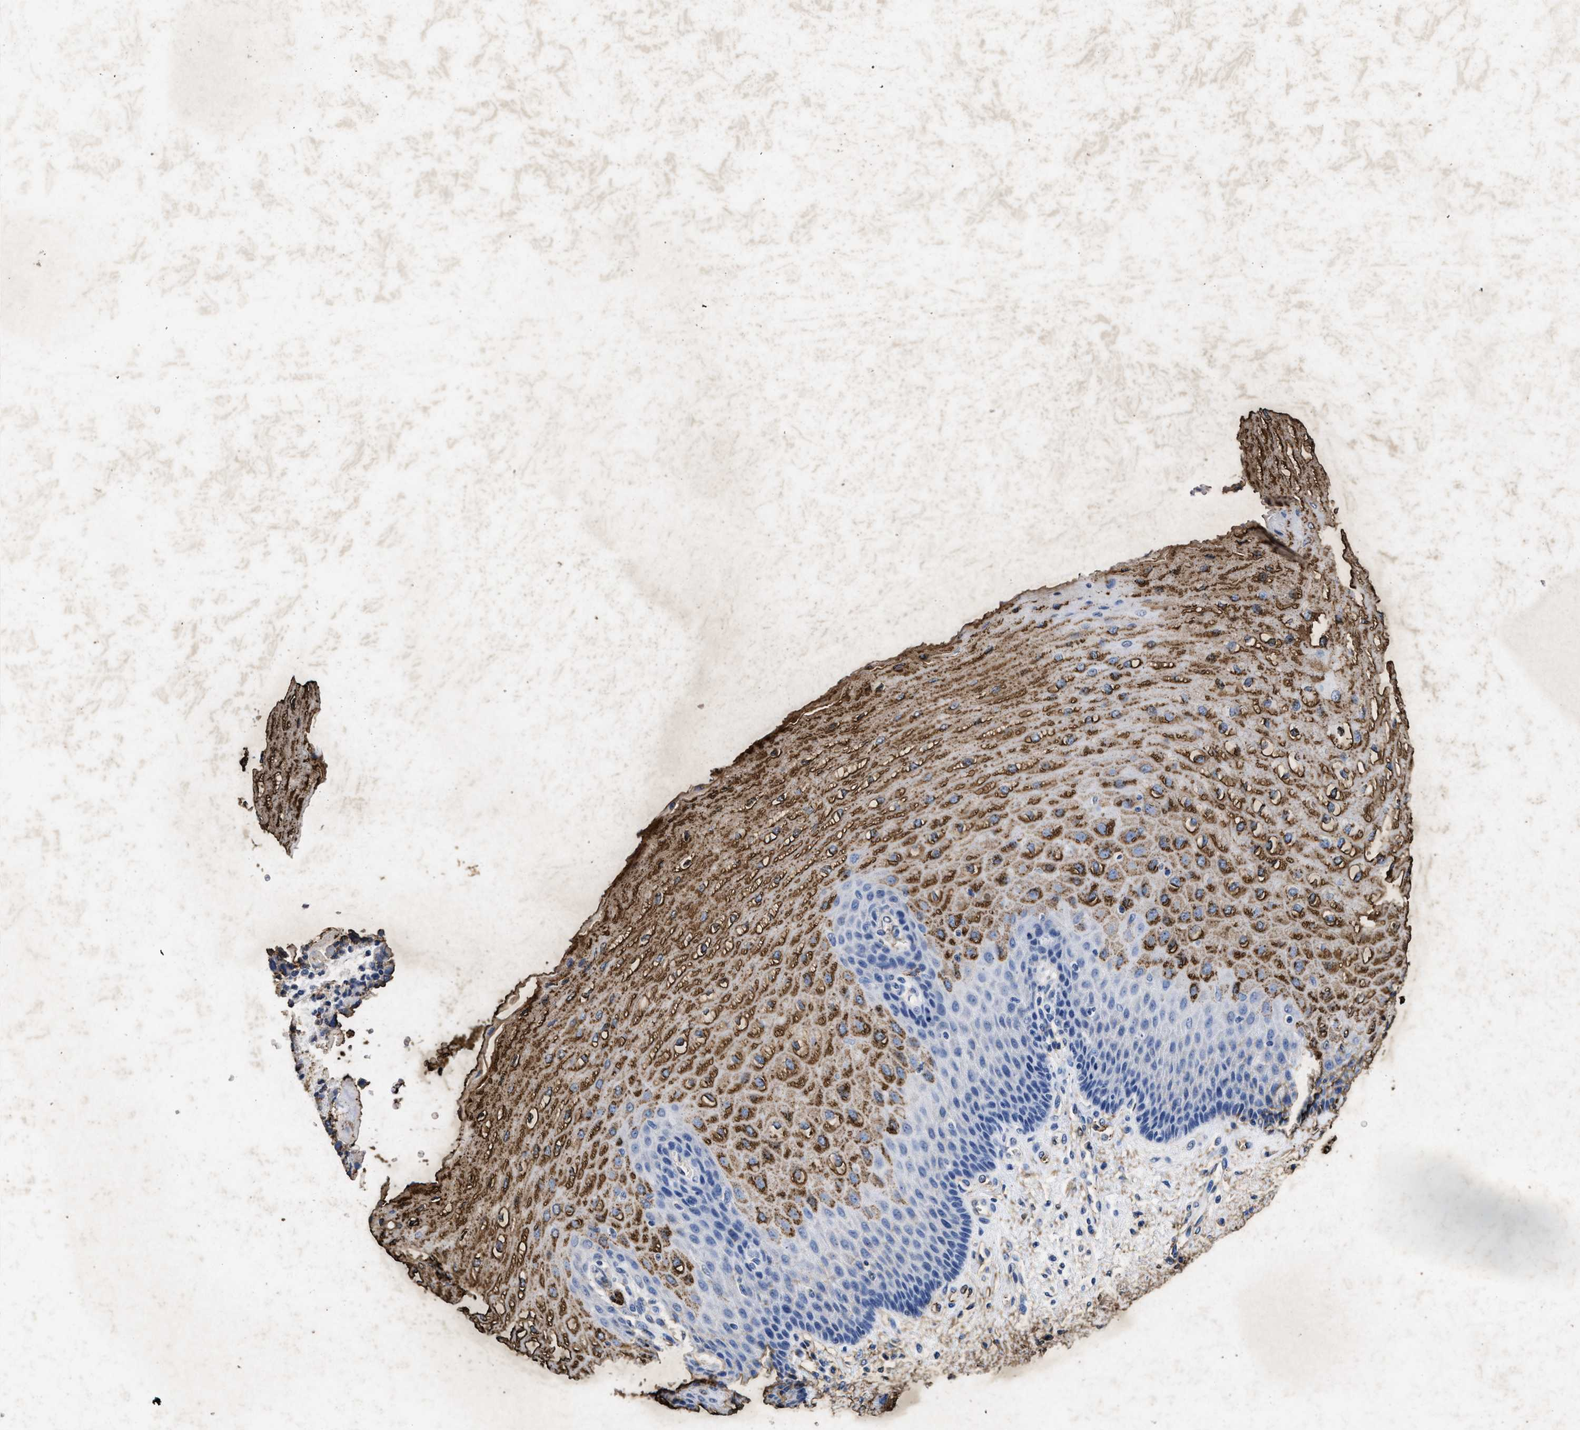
{"staining": {"intensity": "strong", "quantity": "25%-75%", "location": "cytoplasmic/membranous"}, "tissue": "esophagus", "cell_type": "Squamous epithelial cells", "image_type": "normal", "snomed": [{"axis": "morphology", "description": "Normal tissue, NOS"}, {"axis": "topography", "description": "Esophagus"}], "caption": "This image shows benign esophagus stained with immunohistochemistry to label a protein in brown. The cytoplasmic/membranous of squamous epithelial cells show strong positivity for the protein. Nuclei are counter-stained blue.", "gene": "LTB4R2", "patient": {"sex": "male", "age": 54}}